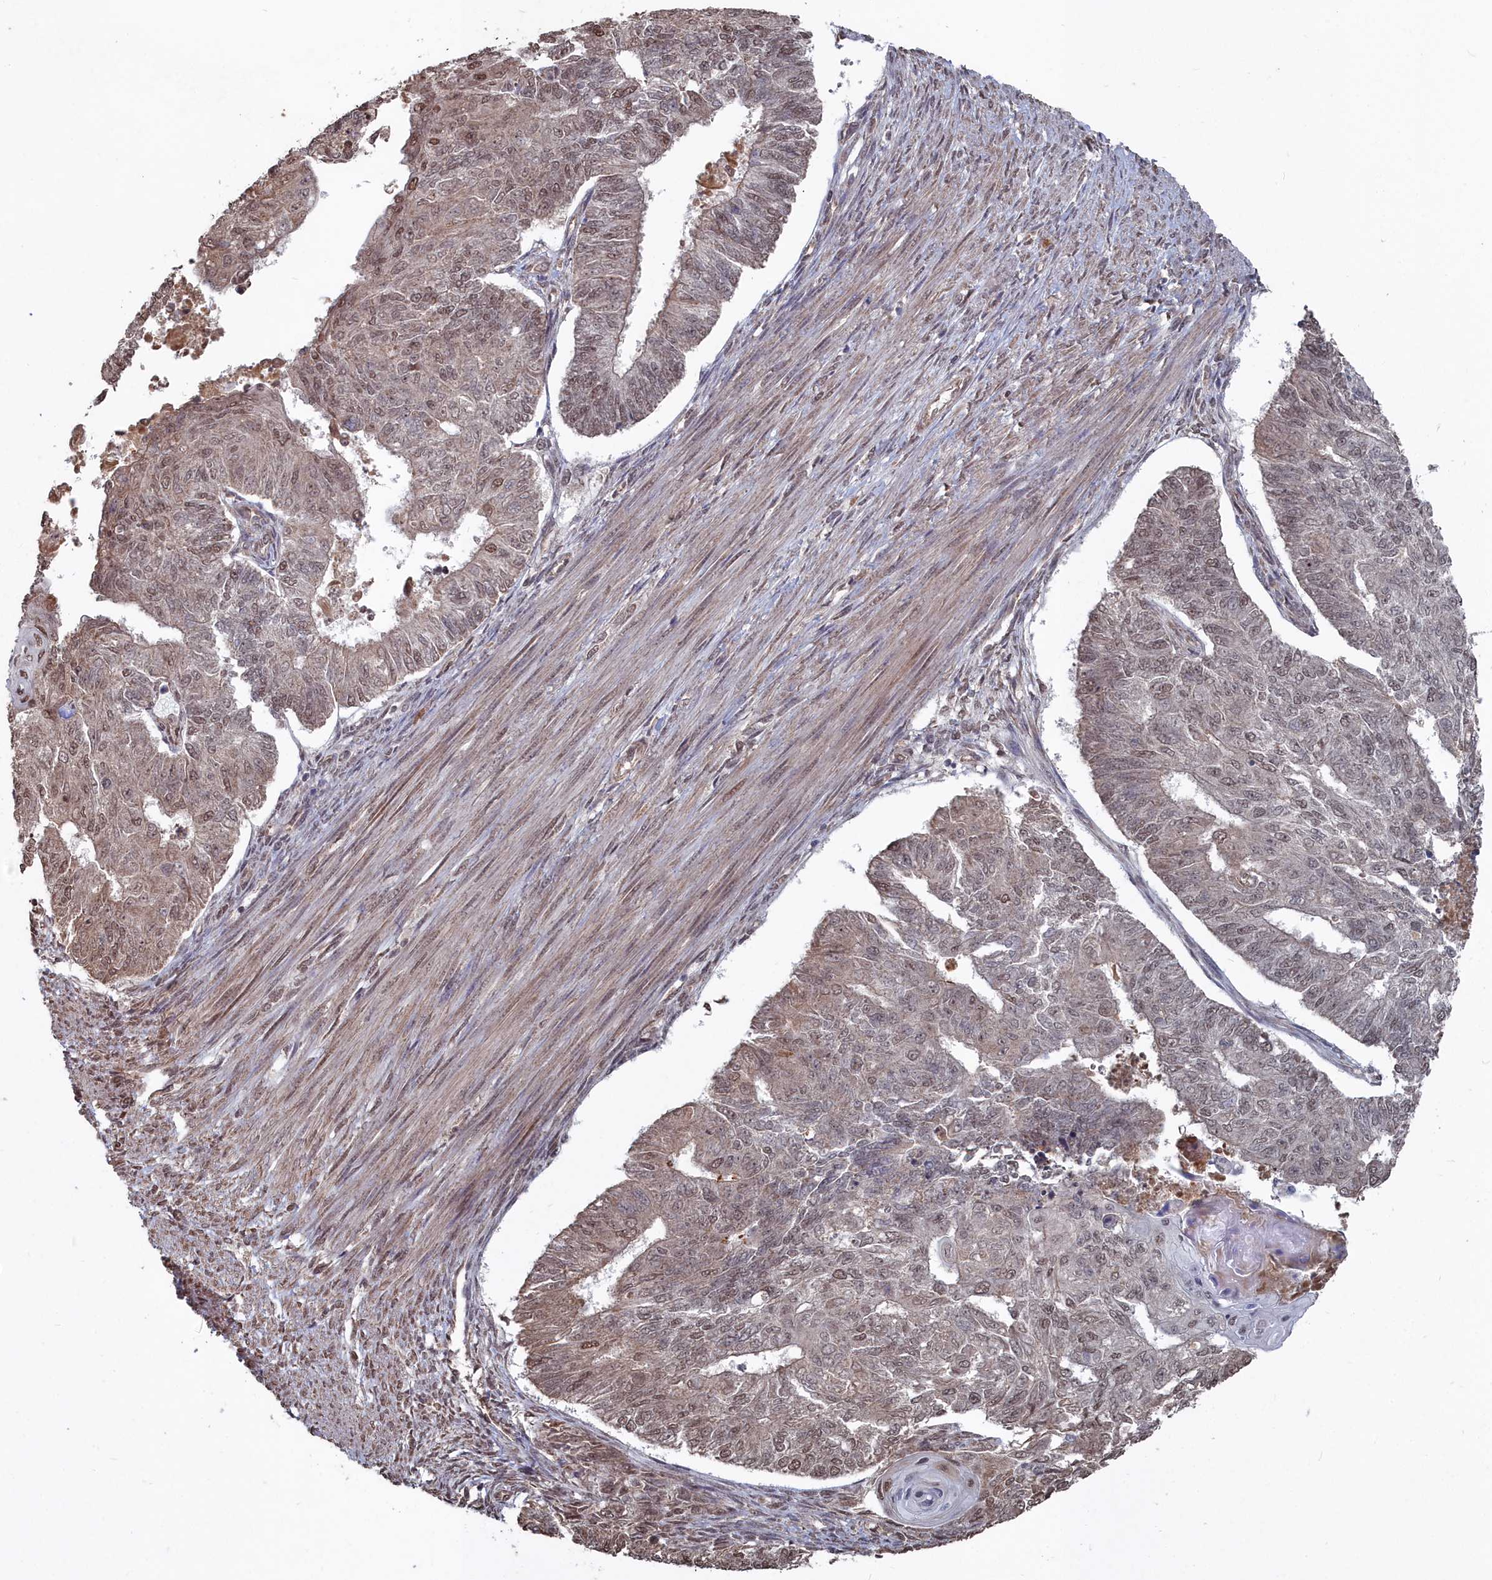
{"staining": {"intensity": "moderate", "quantity": "25%-75%", "location": "nuclear"}, "tissue": "endometrial cancer", "cell_type": "Tumor cells", "image_type": "cancer", "snomed": [{"axis": "morphology", "description": "Adenocarcinoma, NOS"}, {"axis": "topography", "description": "Endometrium"}], "caption": "Moderate nuclear protein positivity is seen in about 25%-75% of tumor cells in endometrial adenocarcinoma.", "gene": "CCNP", "patient": {"sex": "female", "age": 32}}